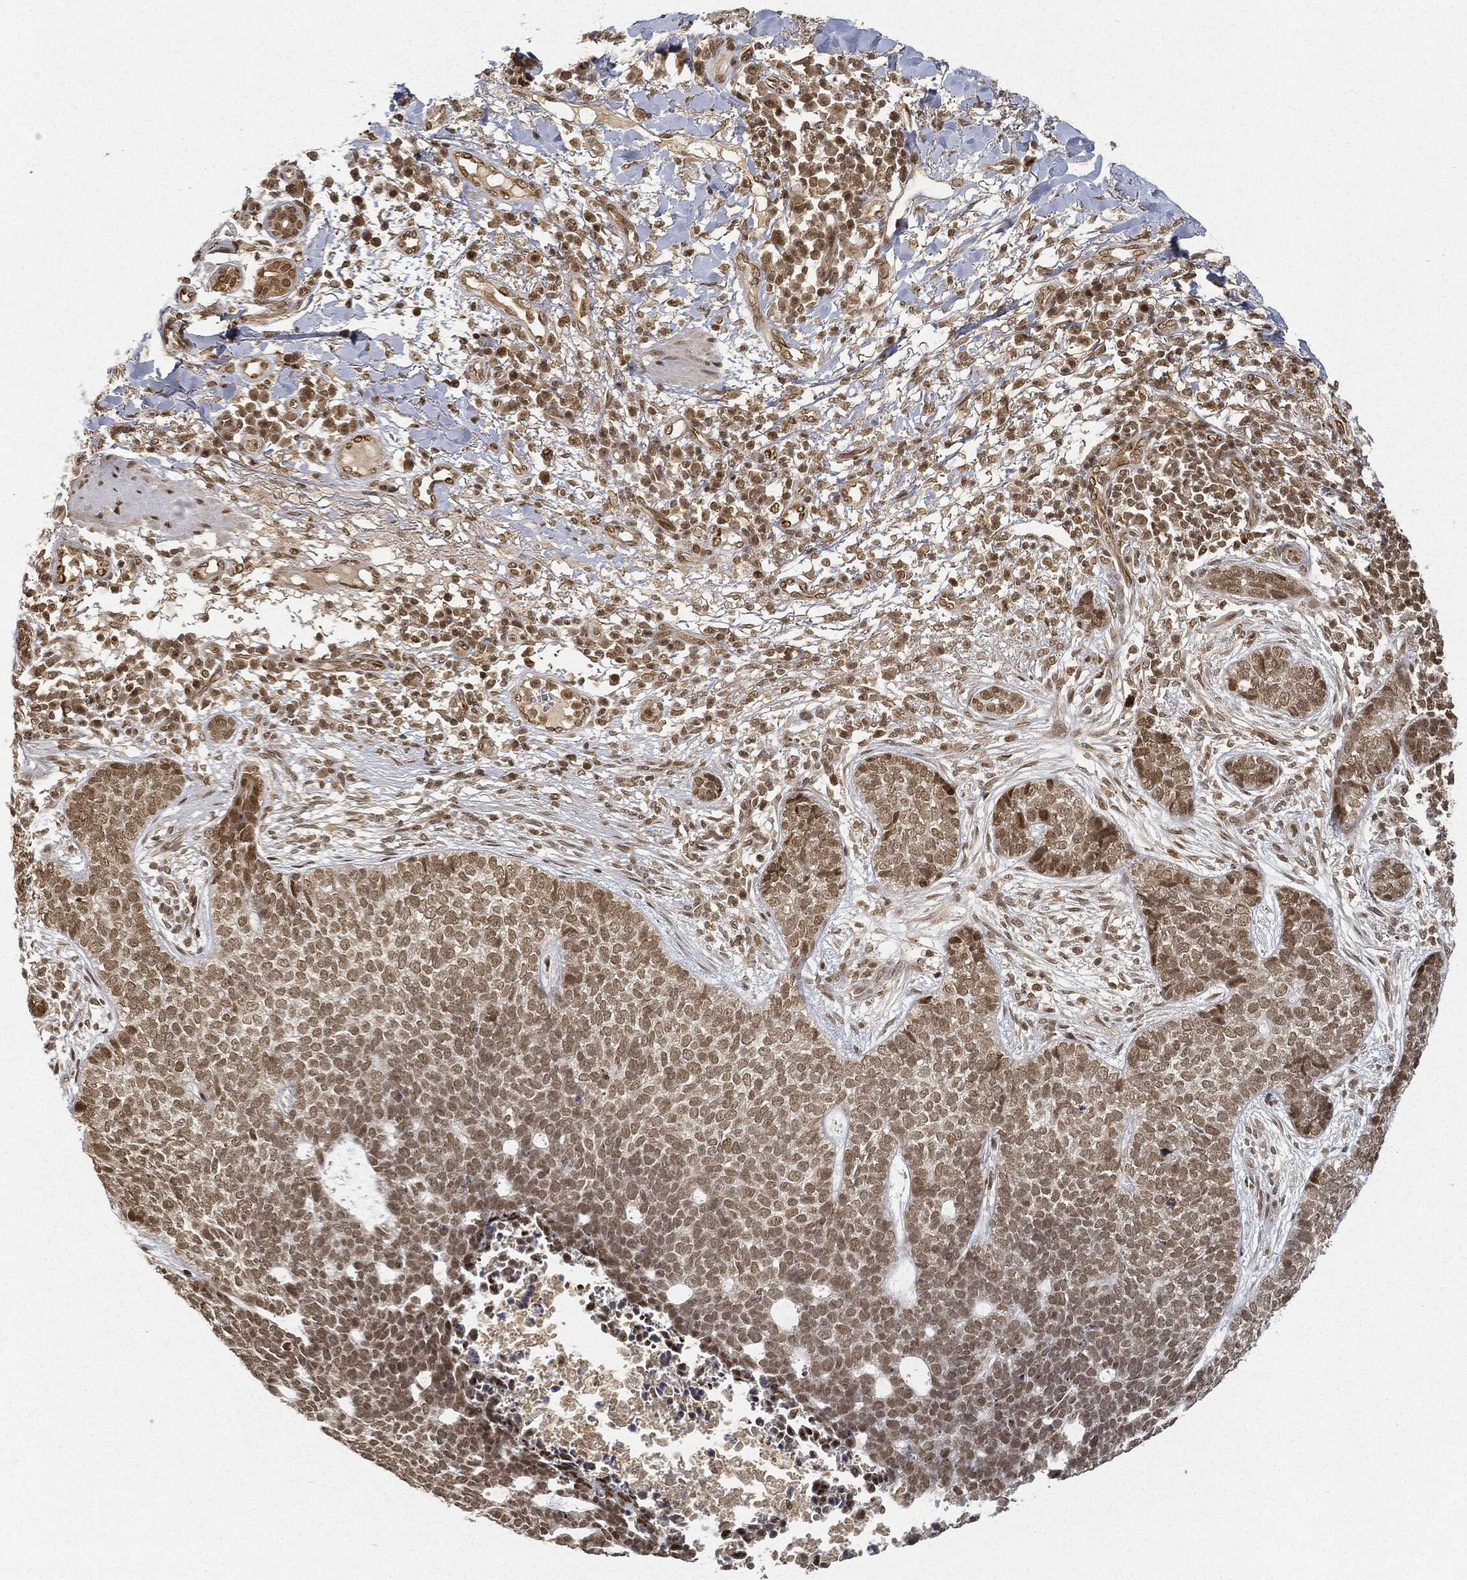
{"staining": {"intensity": "strong", "quantity": "<25%", "location": "nuclear"}, "tissue": "skin cancer", "cell_type": "Tumor cells", "image_type": "cancer", "snomed": [{"axis": "morphology", "description": "Squamous cell carcinoma, NOS"}, {"axis": "topography", "description": "Skin"}], "caption": "Squamous cell carcinoma (skin) stained for a protein (brown) shows strong nuclear positive staining in approximately <25% of tumor cells.", "gene": "CIB1", "patient": {"sex": "male", "age": 88}}